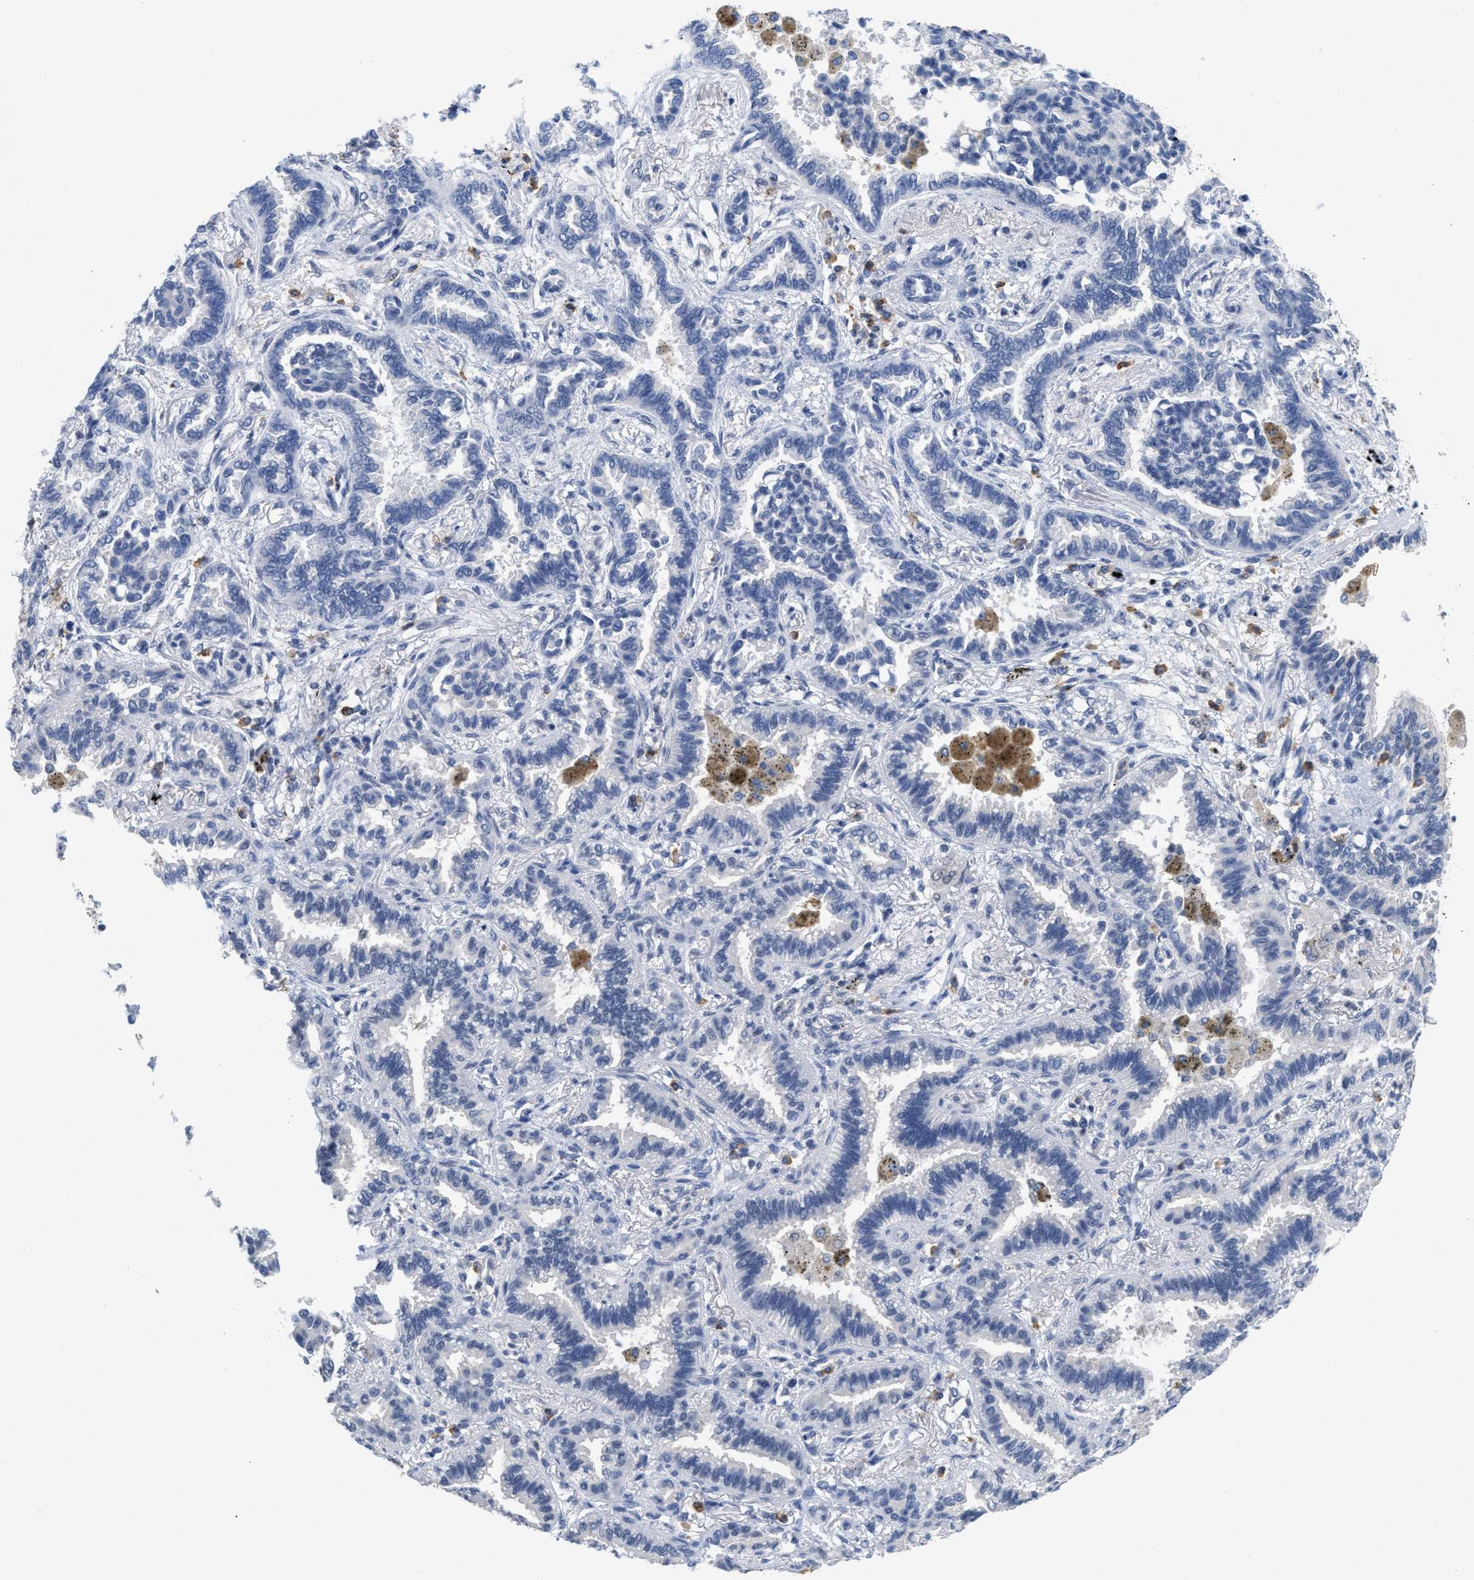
{"staining": {"intensity": "negative", "quantity": "none", "location": "none"}, "tissue": "lung cancer", "cell_type": "Tumor cells", "image_type": "cancer", "snomed": [{"axis": "morphology", "description": "Normal tissue, NOS"}, {"axis": "morphology", "description": "Adenocarcinoma, NOS"}, {"axis": "topography", "description": "Lung"}], "caption": "Immunohistochemical staining of lung cancer (adenocarcinoma) shows no significant staining in tumor cells.", "gene": "GGNBP2", "patient": {"sex": "male", "age": 59}}